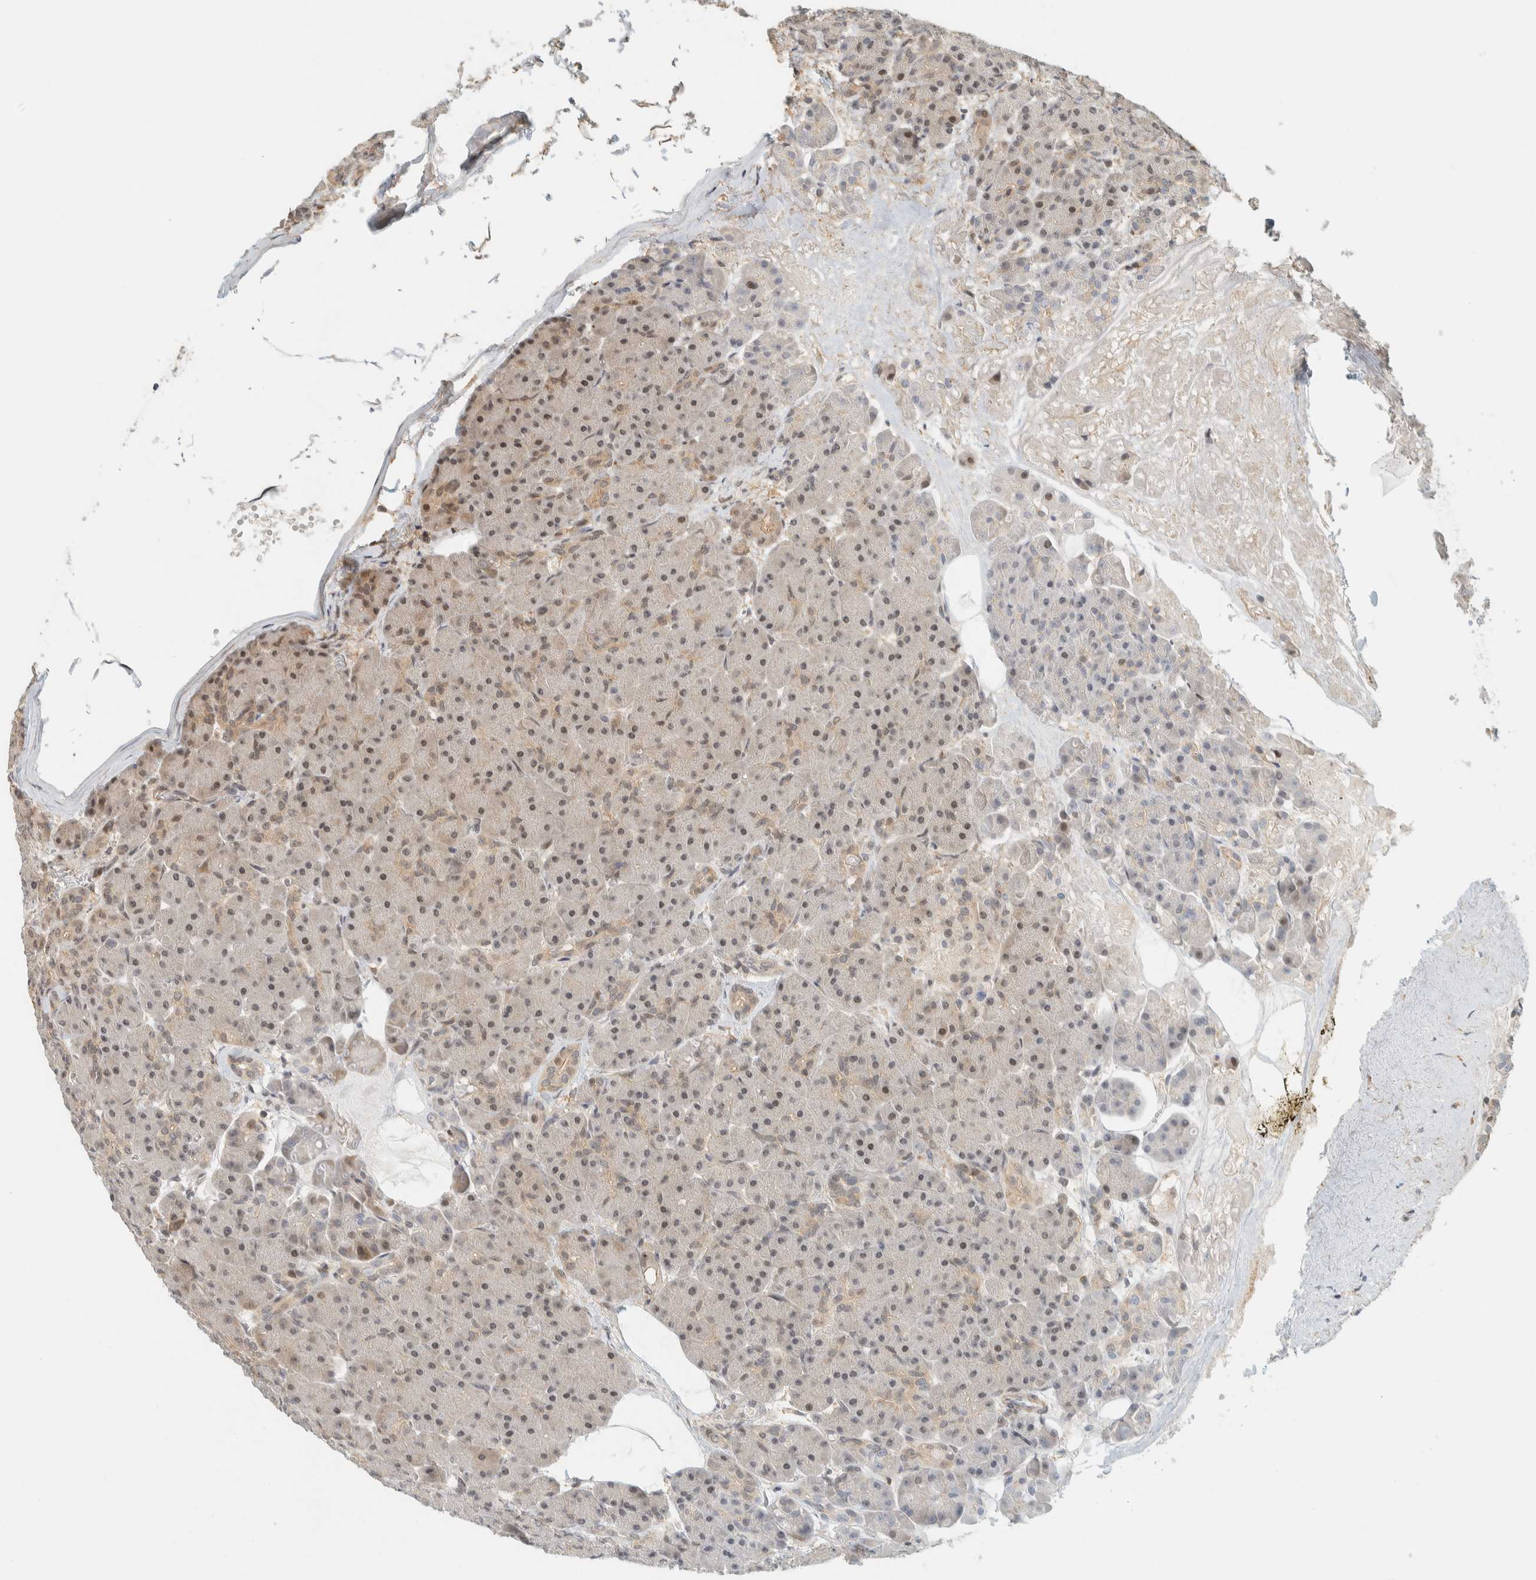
{"staining": {"intensity": "weak", "quantity": ">75%", "location": "cytoplasmic/membranous,nuclear"}, "tissue": "pancreas", "cell_type": "Exocrine glandular cells", "image_type": "normal", "snomed": [{"axis": "morphology", "description": "Normal tissue, NOS"}, {"axis": "topography", "description": "Pancreas"}], "caption": "Human pancreas stained with a brown dye demonstrates weak cytoplasmic/membranous,nuclear positive positivity in about >75% of exocrine glandular cells.", "gene": "ARFGEF1", "patient": {"sex": "male", "age": 63}}